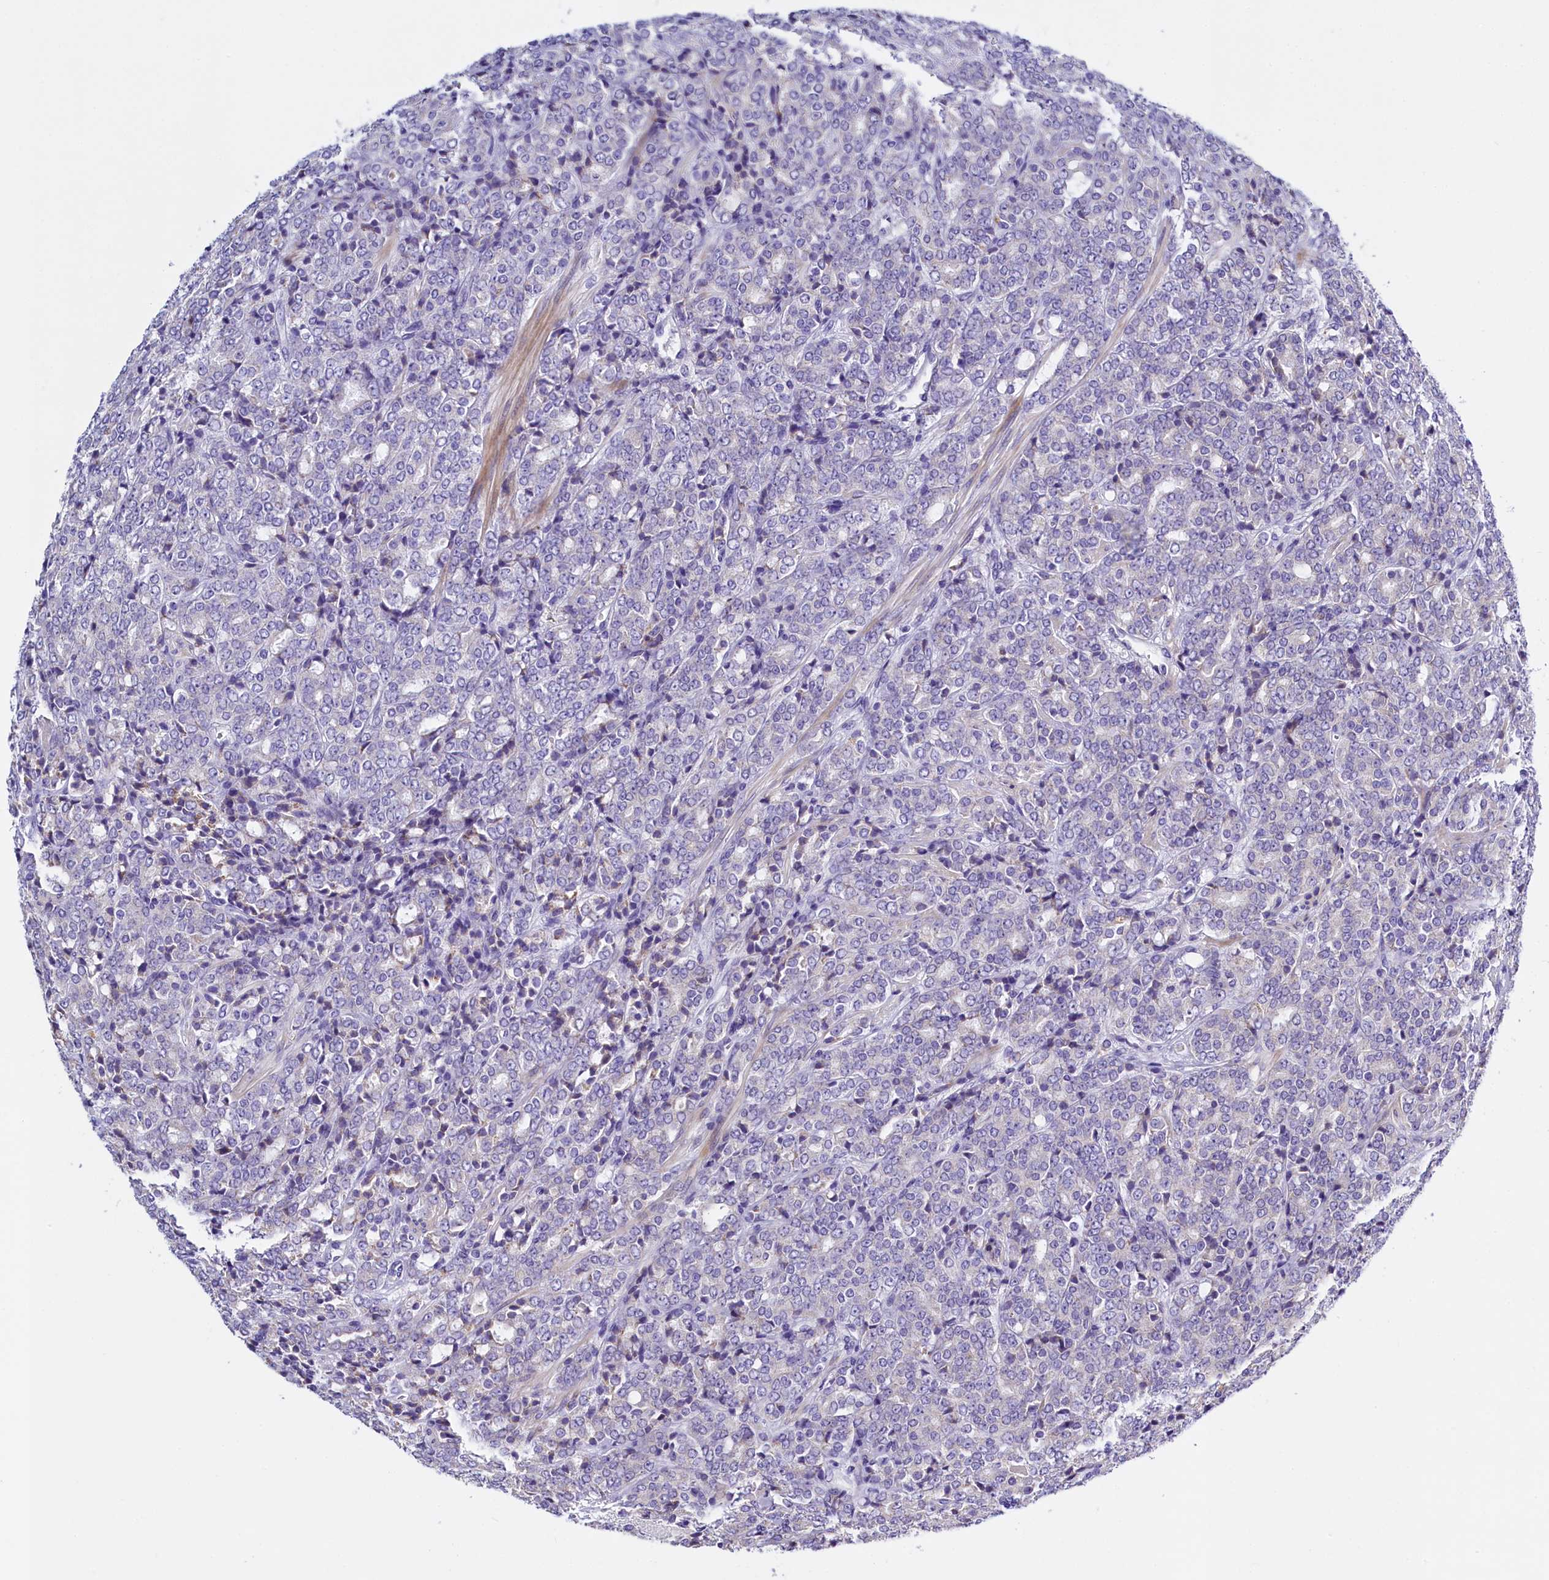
{"staining": {"intensity": "negative", "quantity": "none", "location": "none"}, "tissue": "prostate cancer", "cell_type": "Tumor cells", "image_type": "cancer", "snomed": [{"axis": "morphology", "description": "Adenocarcinoma, High grade"}, {"axis": "topography", "description": "Prostate"}], "caption": "Immunohistochemistry (IHC) micrograph of neoplastic tissue: prostate high-grade adenocarcinoma stained with DAB (3,3'-diaminobenzidine) reveals no significant protein expression in tumor cells.", "gene": "RTTN", "patient": {"sex": "male", "age": 62}}